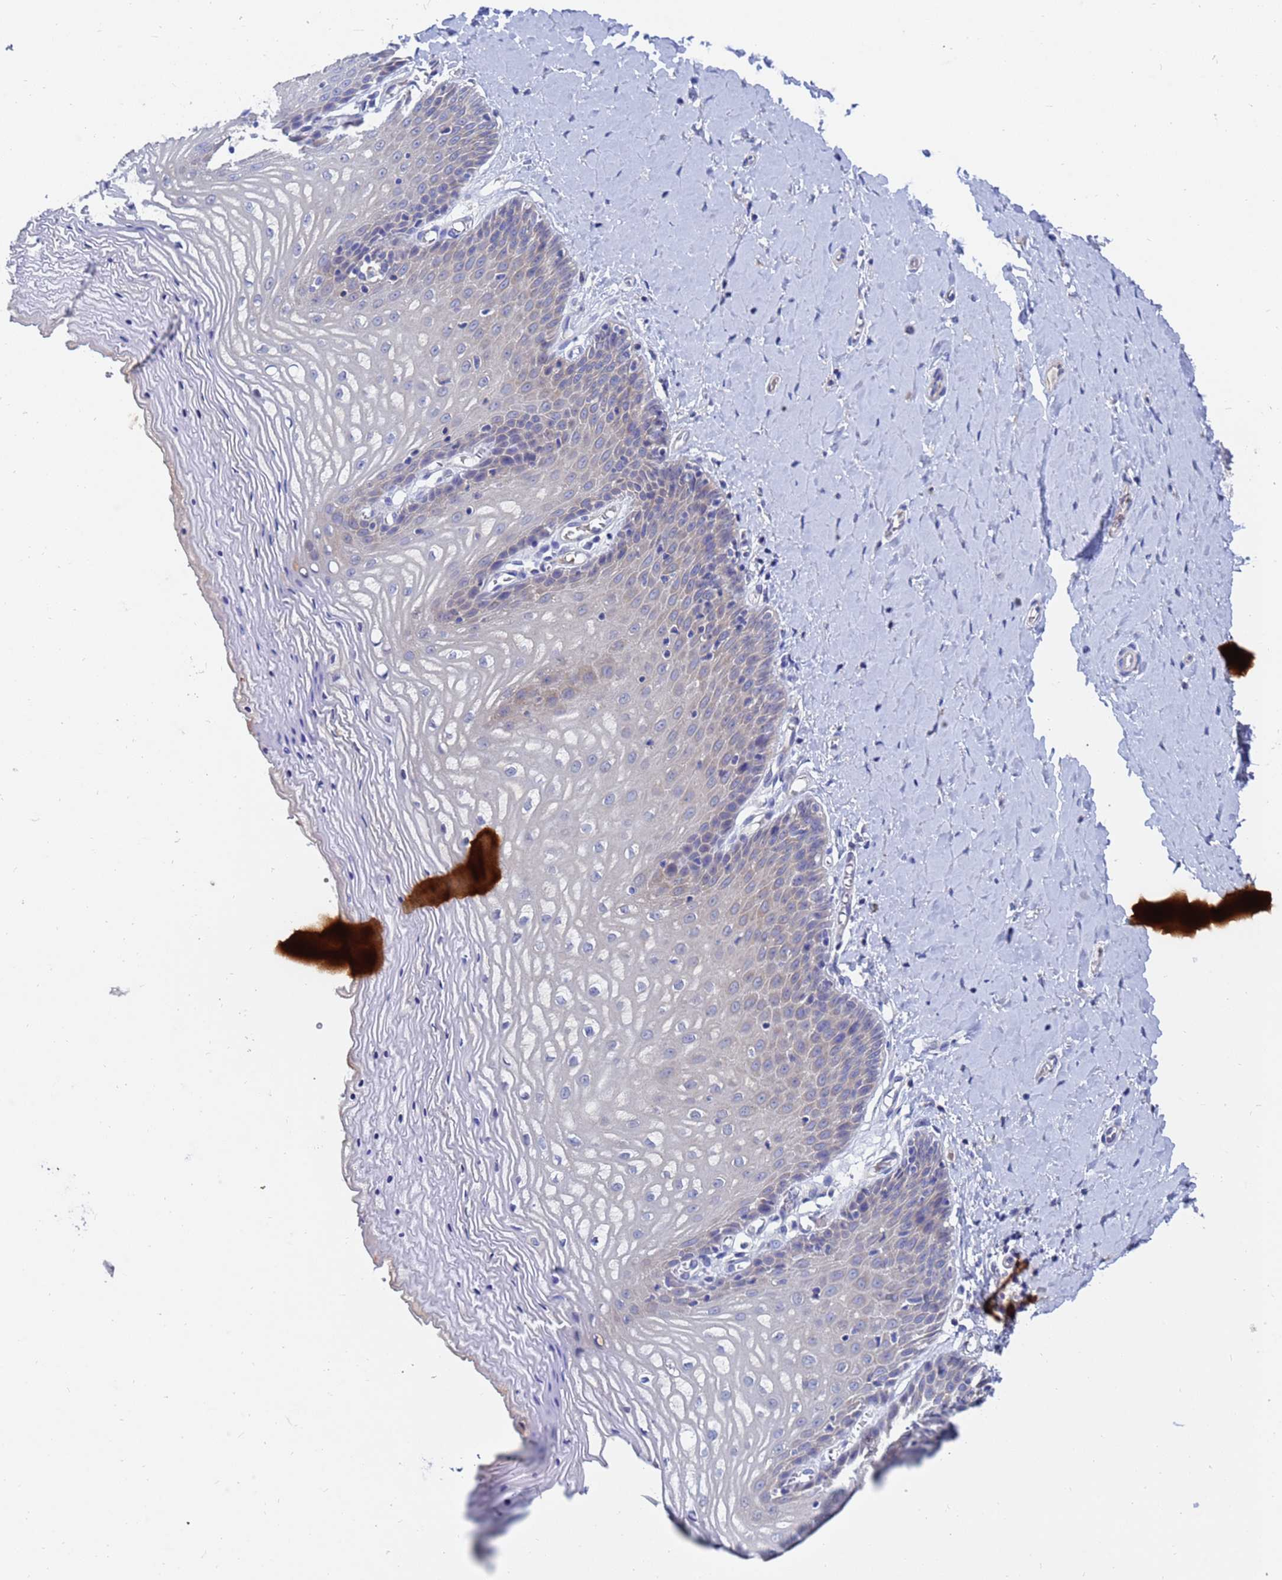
{"staining": {"intensity": "weak", "quantity": "<25%", "location": "cytoplasmic/membranous"}, "tissue": "vagina", "cell_type": "Squamous epithelial cells", "image_type": "normal", "snomed": [{"axis": "morphology", "description": "Normal tissue, NOS"}, {"axis": "topography", "description": "Vagina"}], "caption": "DAB immunohistochemical staining of unremarkable human vagina exhibits no significant staining in squamous epithelial cells.", "gene": "TTLL11", "patient": {"sex": "female", "age": 65}}